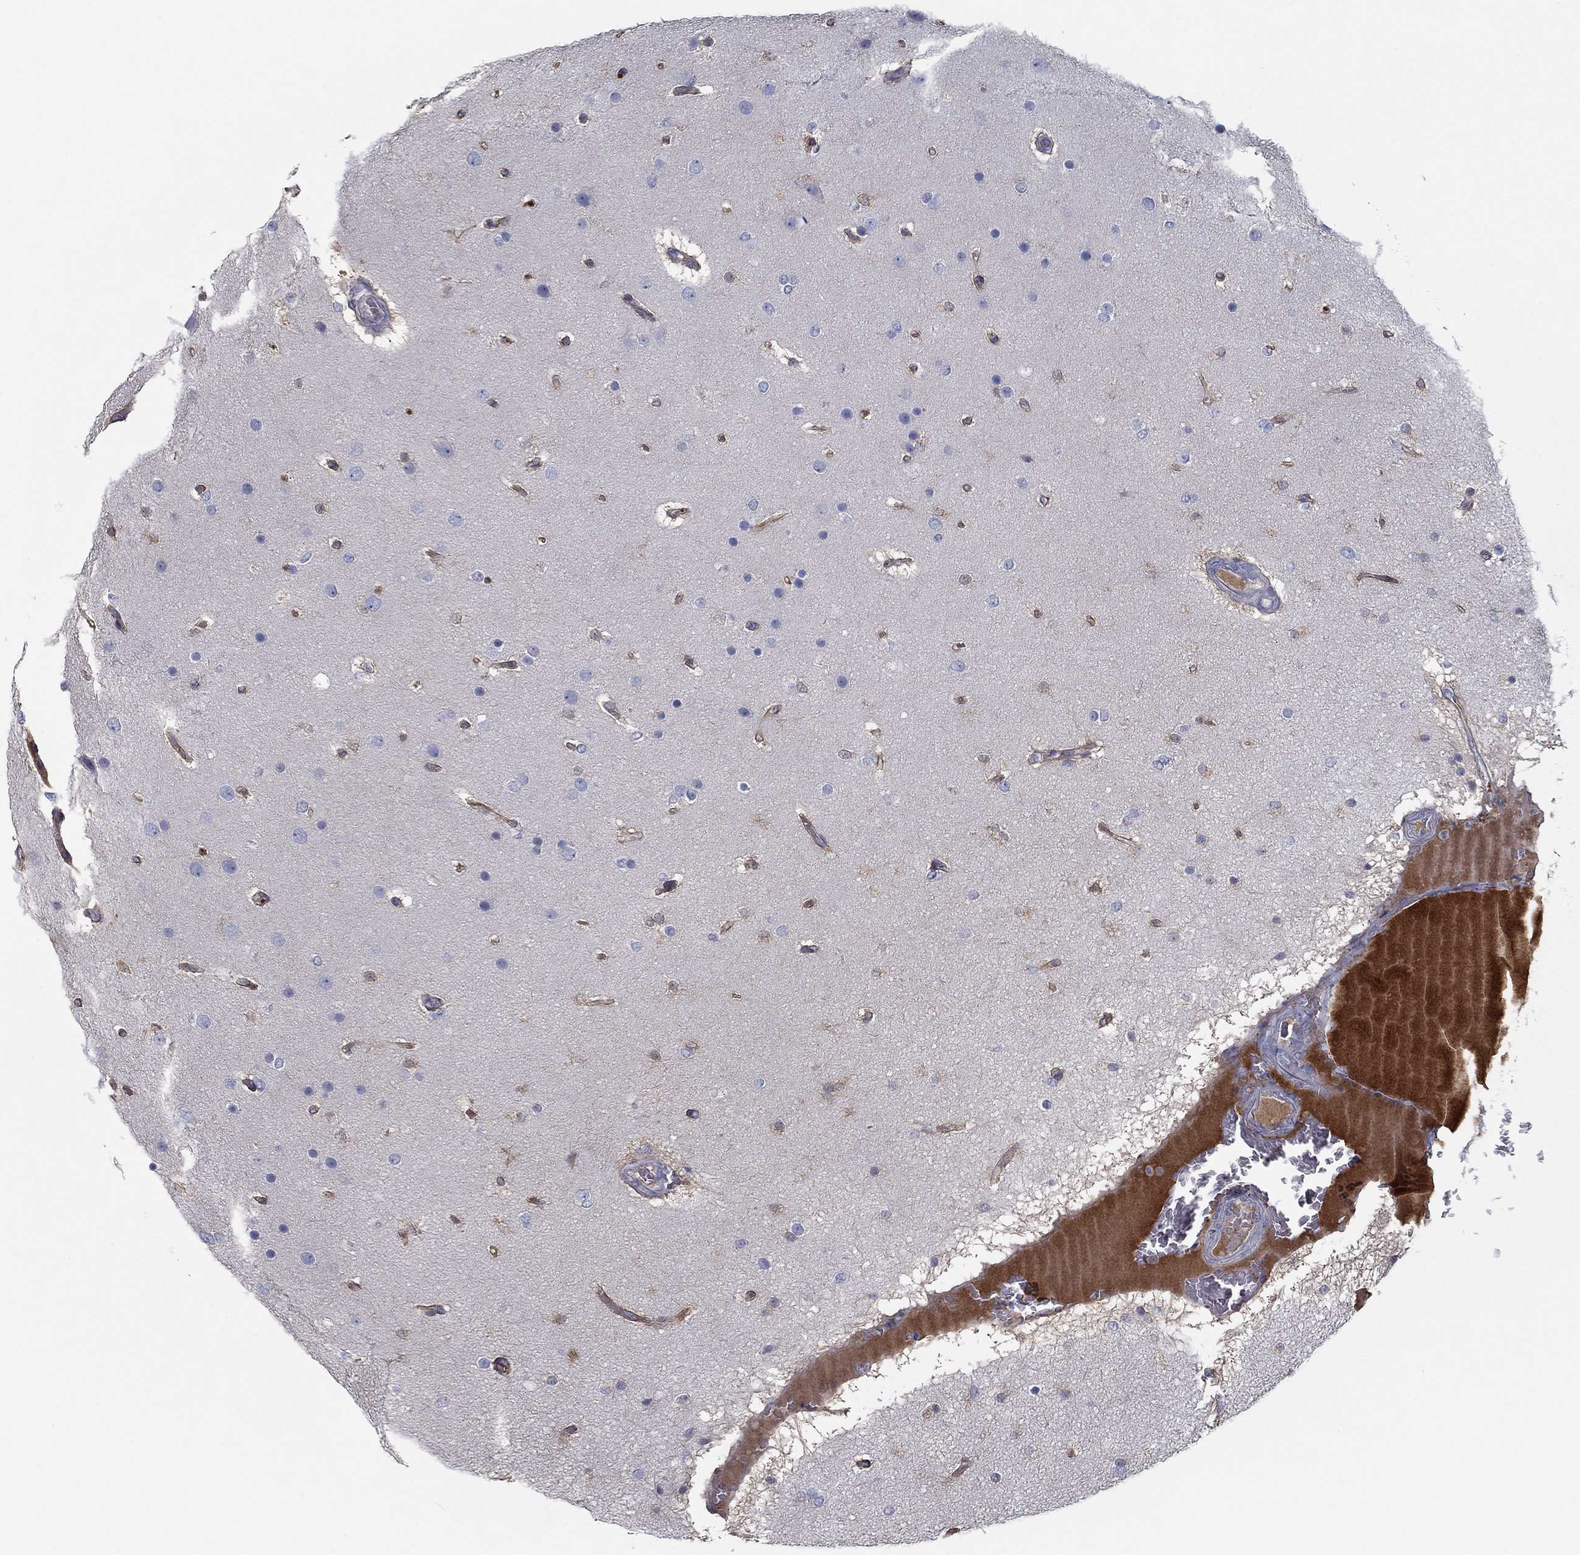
{"staining": {"intensity": "negative", "quantity": "none", "location": "none"}, "tissue": "glioma", "cell_type": "Tumor cells", "image_type": "cancer", "snomed": [{"axis": "morphology", "description": "Glioma, malignant, High grade"}, {"axis": "topography", "description": "Brain"}], "caption": "High magnification brightfield microscopy of malignant glioma (high-grade) stained with DAB (brown) and counterstained with hematoxylin (blue): tumor cells show no significant staining.", "gene": "APOC3", "patient": {"sex": "female", "age": 61}}